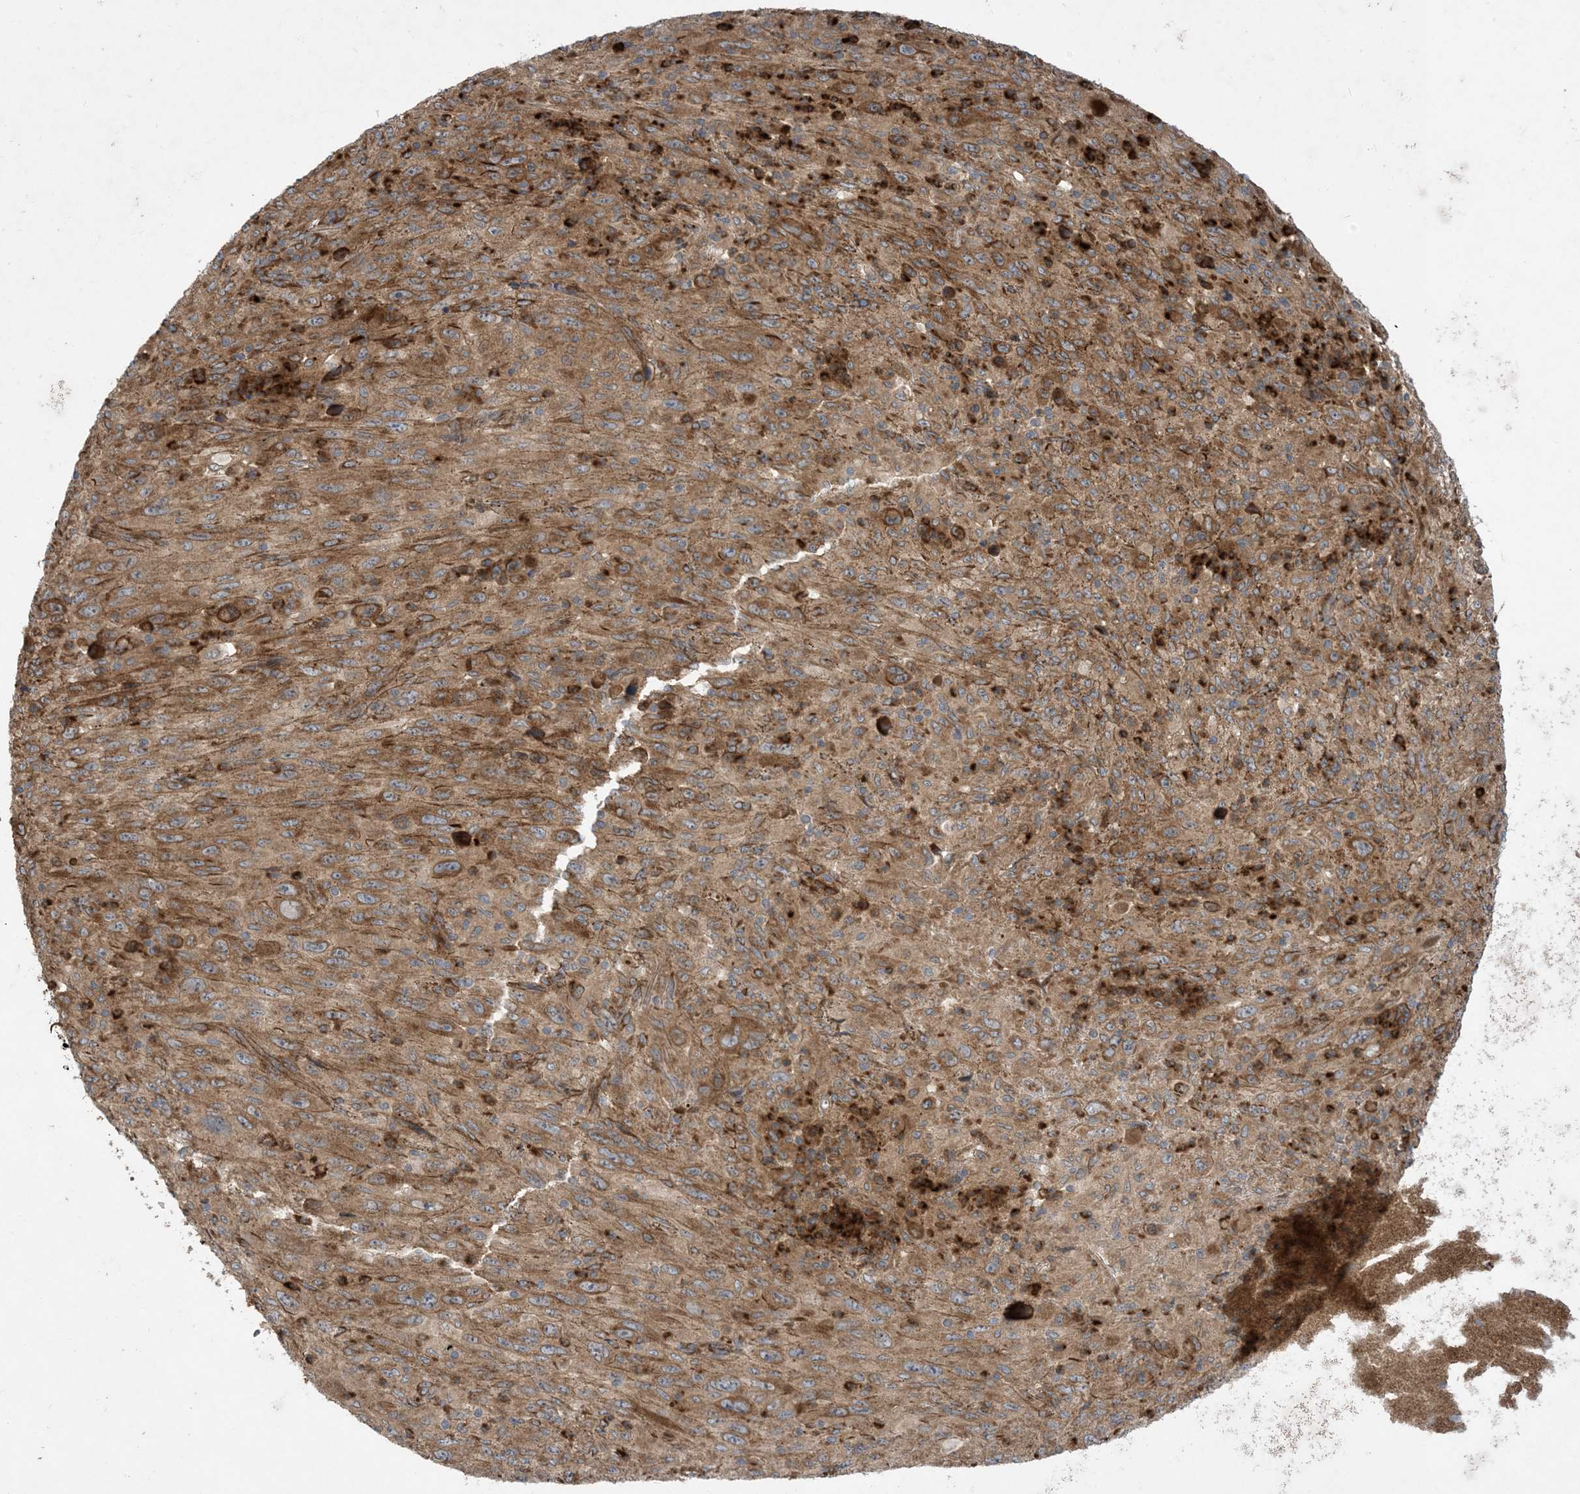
{"staining": {"intensity": "moderate", "quantity": ">75%", "location": "cytoplasmic/membranous"}, "tissue": "melanoma", "cell_type": "Tumor cells", "image_type": "cancer", "snomed": [{"axis": "morphology", "description": "Malignant melanoma, Metastatic site"}, {"axis": "topography", "description": "Skin"}], "caption": "IHC staining of melanoma, which displays medium levels of moderate cytoplasmic/membranous staining in about >75% of tumor cells indicating moderate cytoplasmic/membranous protein staining. The staining was performed using DAB (brown) for protein detection and nuclei were counterstained in hematoxylin (blue).", "gene": "OTOP1", "patient": {"sex": "female", "age": 56}}